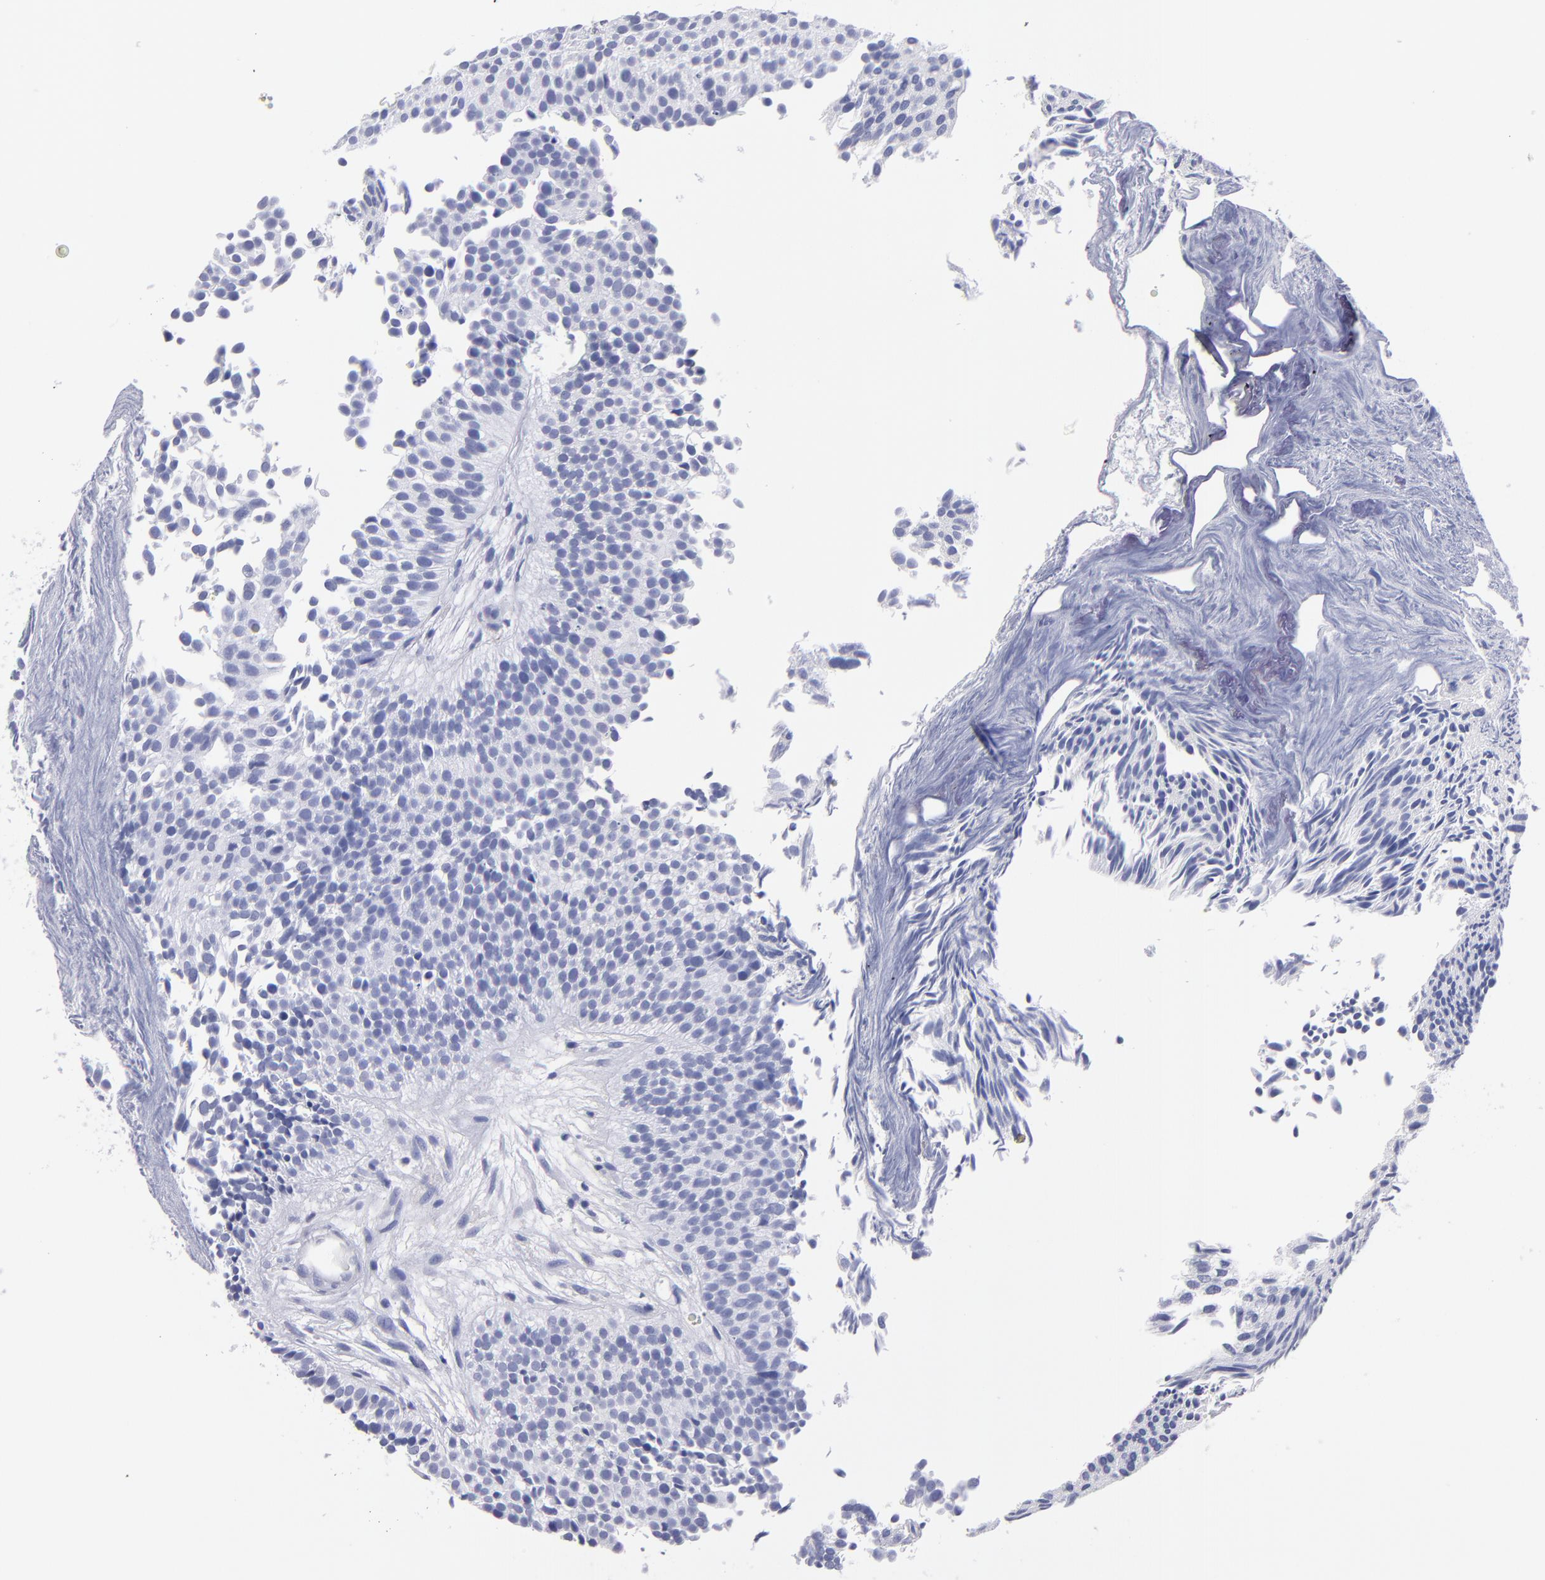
{"staining": {"intensity": "negative", "quantity": "none", "location": "none"}, "tissue": "urothelial cancer", "cell_type": "Tumor cells", "image_type": "cancer", "snomed": [{"axis": "morphology", "description": "Urothelial carcinoma, Low grade"}, {"axis": "topography", "description": "Urinary bladder"}], "caption": "Immunohistochemistry of urothelial cancer reveals no expression in tumor cells.", "gene": "MB", "patient": {"sex": "male", "age": 84}}